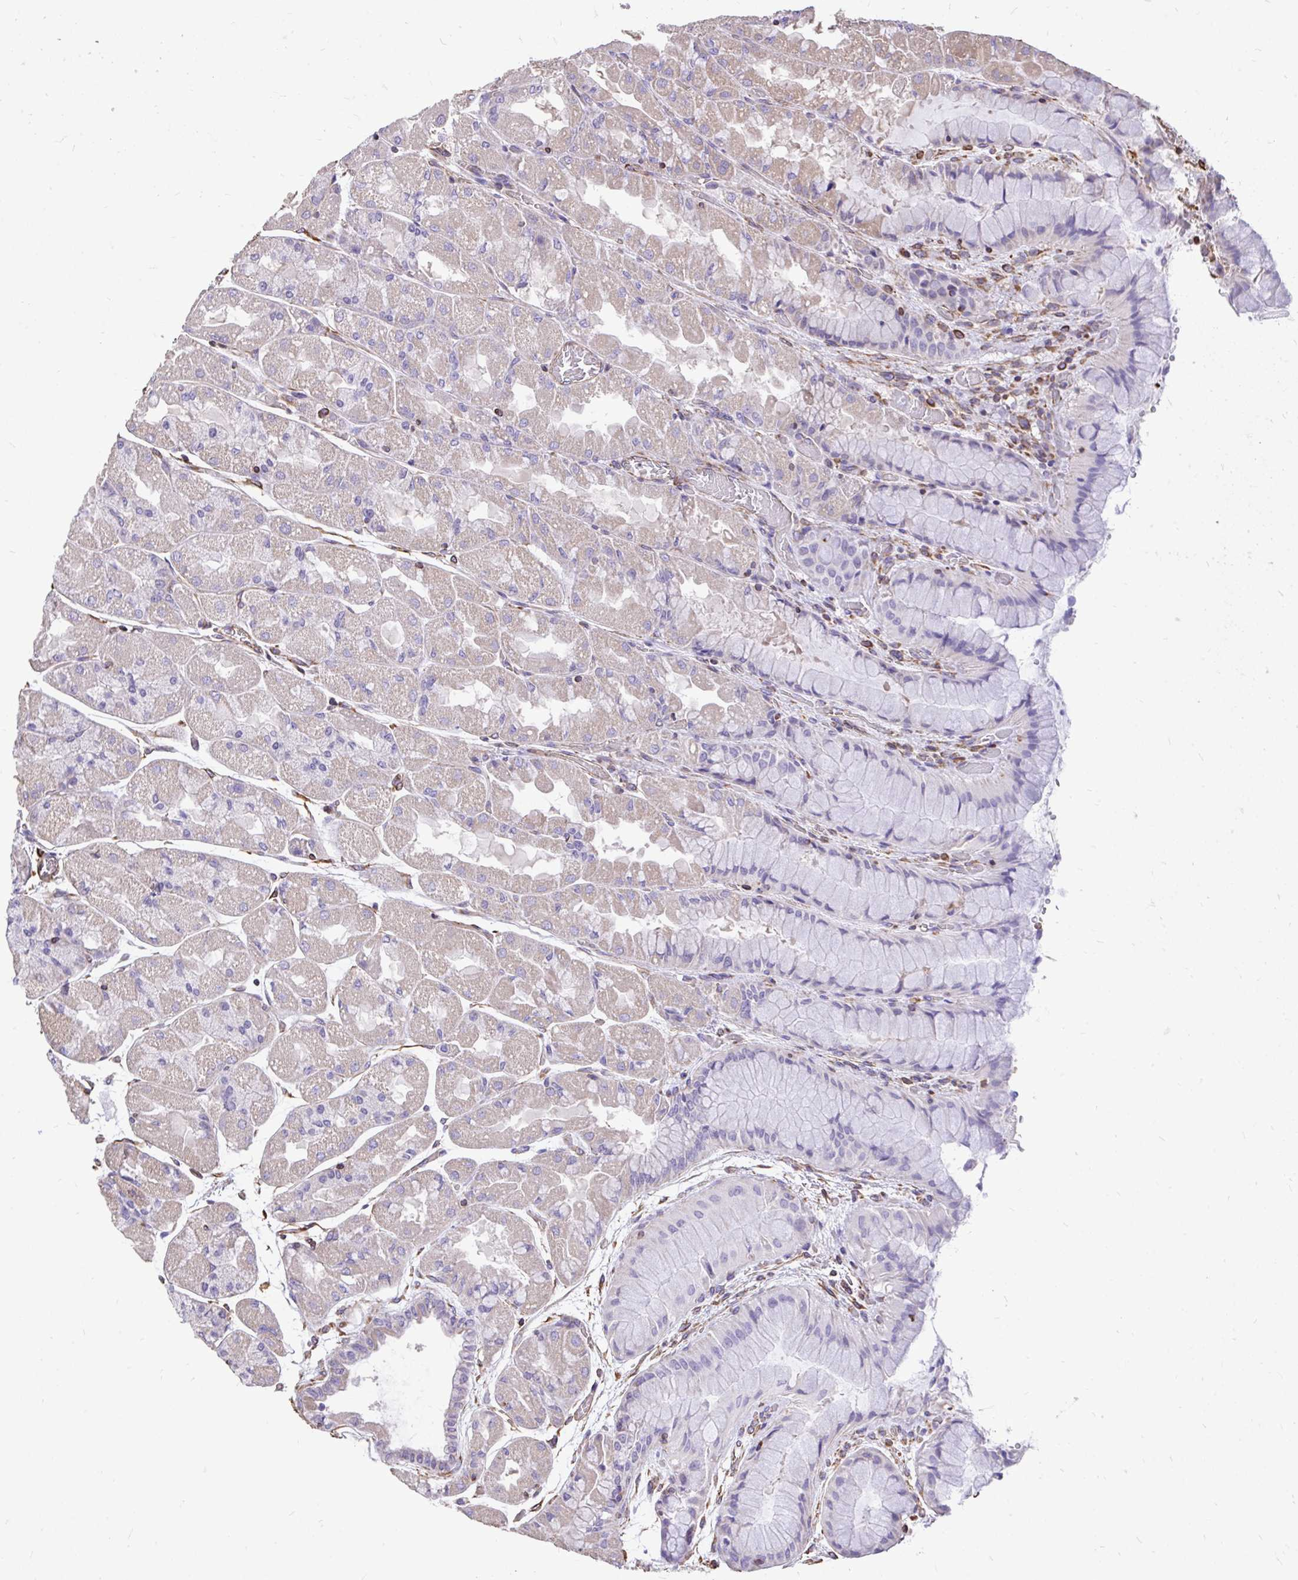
{"staining": {"intensity": "weak", "quantity": "25%-75%", "location": "cytoplasmic/membranous"}, "tissue": "stomach", "cell_type": "Glandular cells", "image_type": "normal", "snomed": [{"axis": "morphology", "description": "Normal tissue, NOS"}, {"axis": "topography", "description": "Stomach"}], "caption": "Immunohistochemistry of normal stomach demonstrates low levels of weak cytoplasmic/membranous positivity in about 25%-75% of glandular cells.", "gene": "RNF103", "patient": {"sex": "female", "age": 61}}